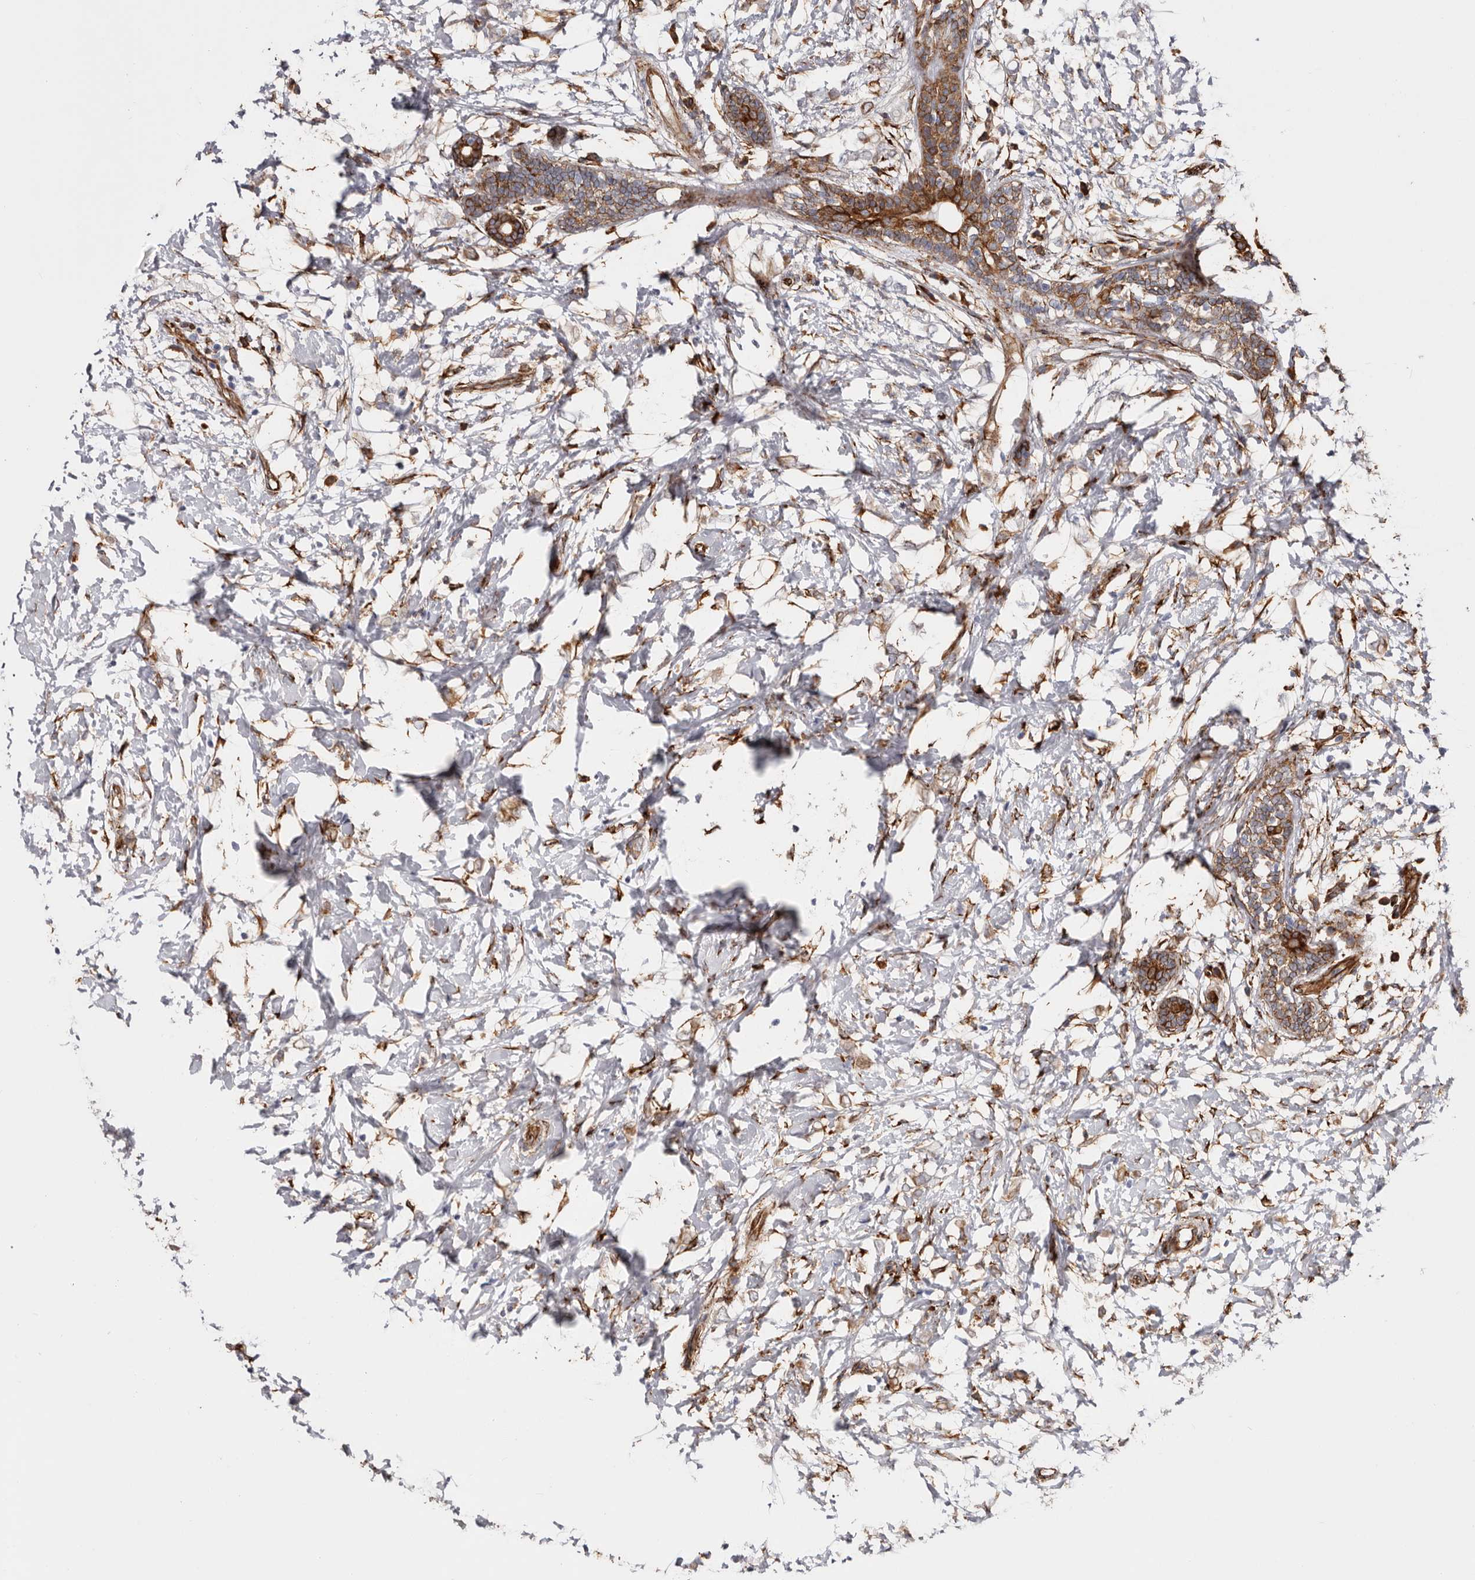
{"staining": {"intensity": "weak", "quantity": ">75%", "location": "cytoplasmic/membranous"}, "tissue": "breast cancer", "cell_type": "Tumor cells", "image_type": "cancer", "snomed": [{"axis": "morphology", "description": "Normal tissue, NOS"}, {"axis": "morphology", "description": "Lobular carcinoma"}, {"axis": "topography", "description": "Breast"}], "caption": "This is a photomicrograph of immunohistochemistry (IHC) staining of breast cancer (lobular carcinoma), which shows weak expression in the cytoplasmic/membranous of tumor cells.", "gene": "SEMA3E", "patient": {"sex": "female", "age": 47}}